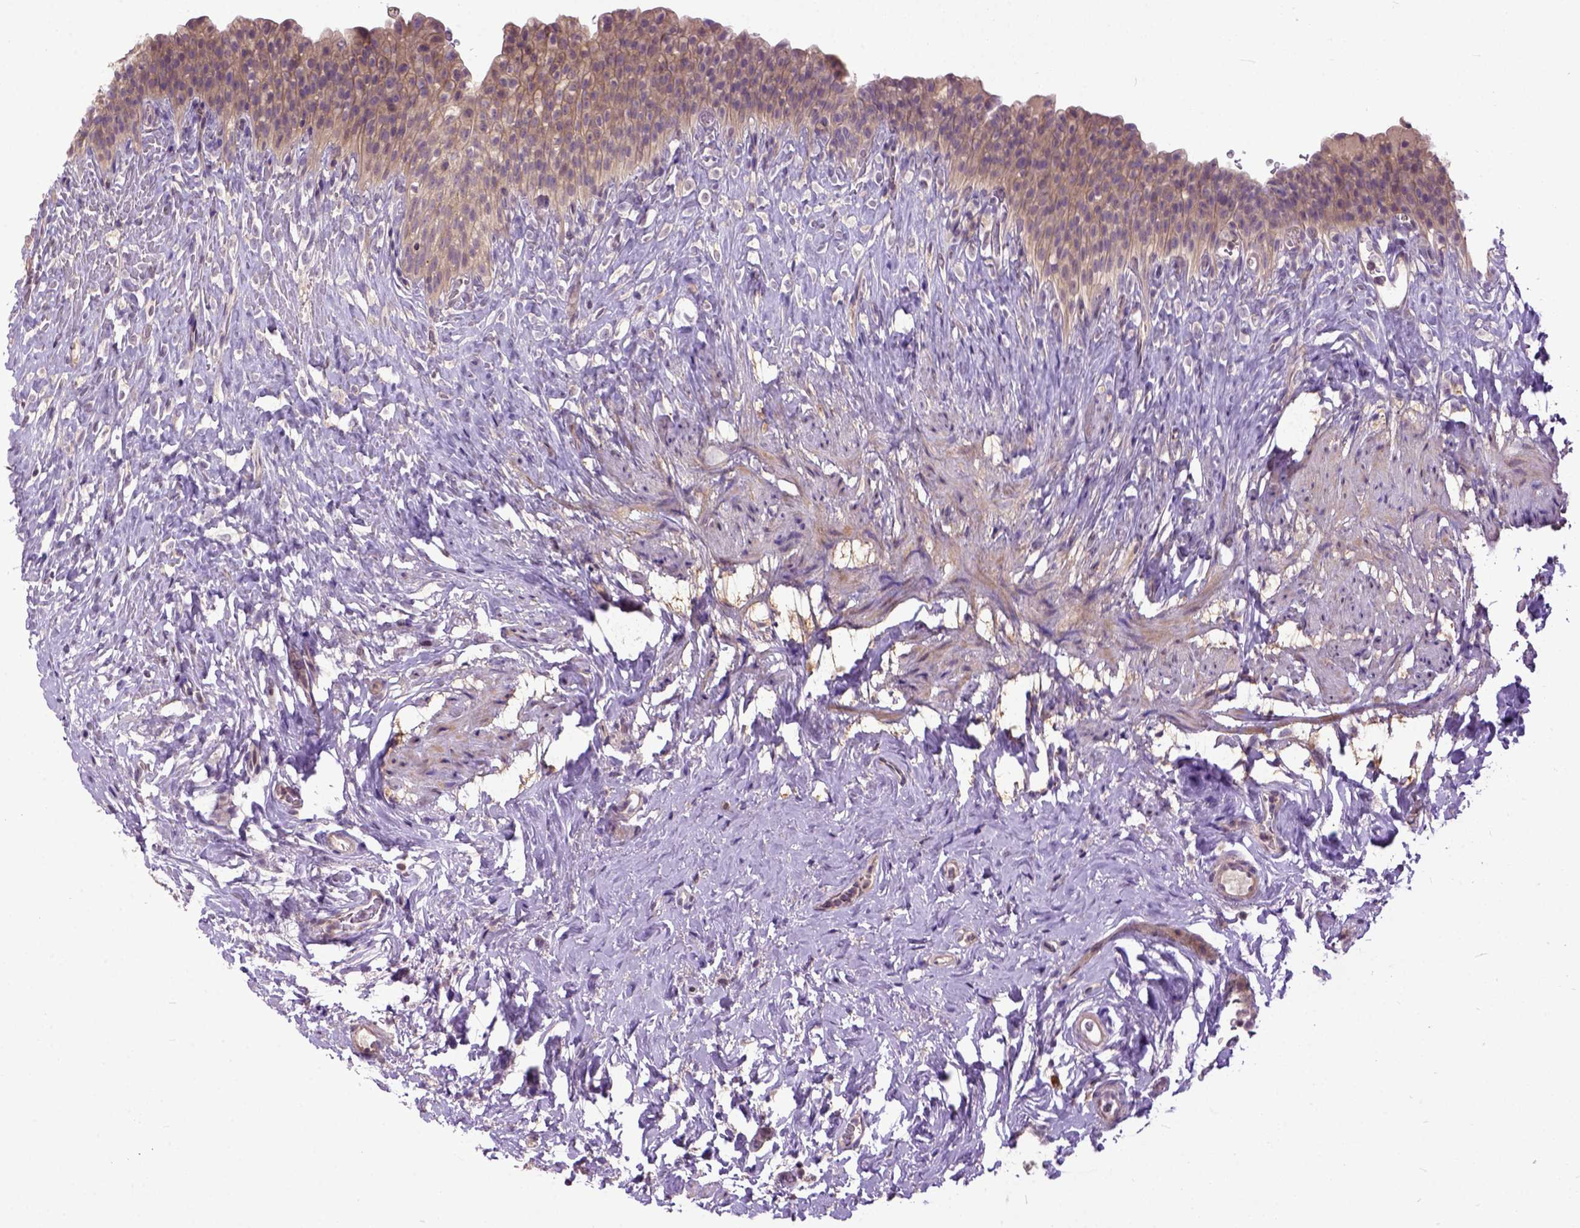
{"staining": {"intensity": "weak", "quantity": ">75%", "location": "cytoplasmic/membranous"}, "tissue": "urinary bladder", "cell_type": "Urothelial cells", "image_type": "normal", "snomed": [{"axis": "morphology", "description": "Normal tissue, NOS"}, {"axis": "topography", "description": "Urinary bladder"}, {"axis": "topography", "description": "Prostate"}], "caption": "IHC staining of benign urinary bladder, which displays low levels of weak cytoplasmic/membranous positivity in about >75% of urothelial cells indicating weak cytoplasmic/membranous protein staining. The staining was performed using DAB (3,3'-diaminobenzidine) (brown) for protein detection and nuclei were counterstained in hematoxylin (blue).", "gene": "CPNE1", "patient": {"sex": "male", "age": 76}}